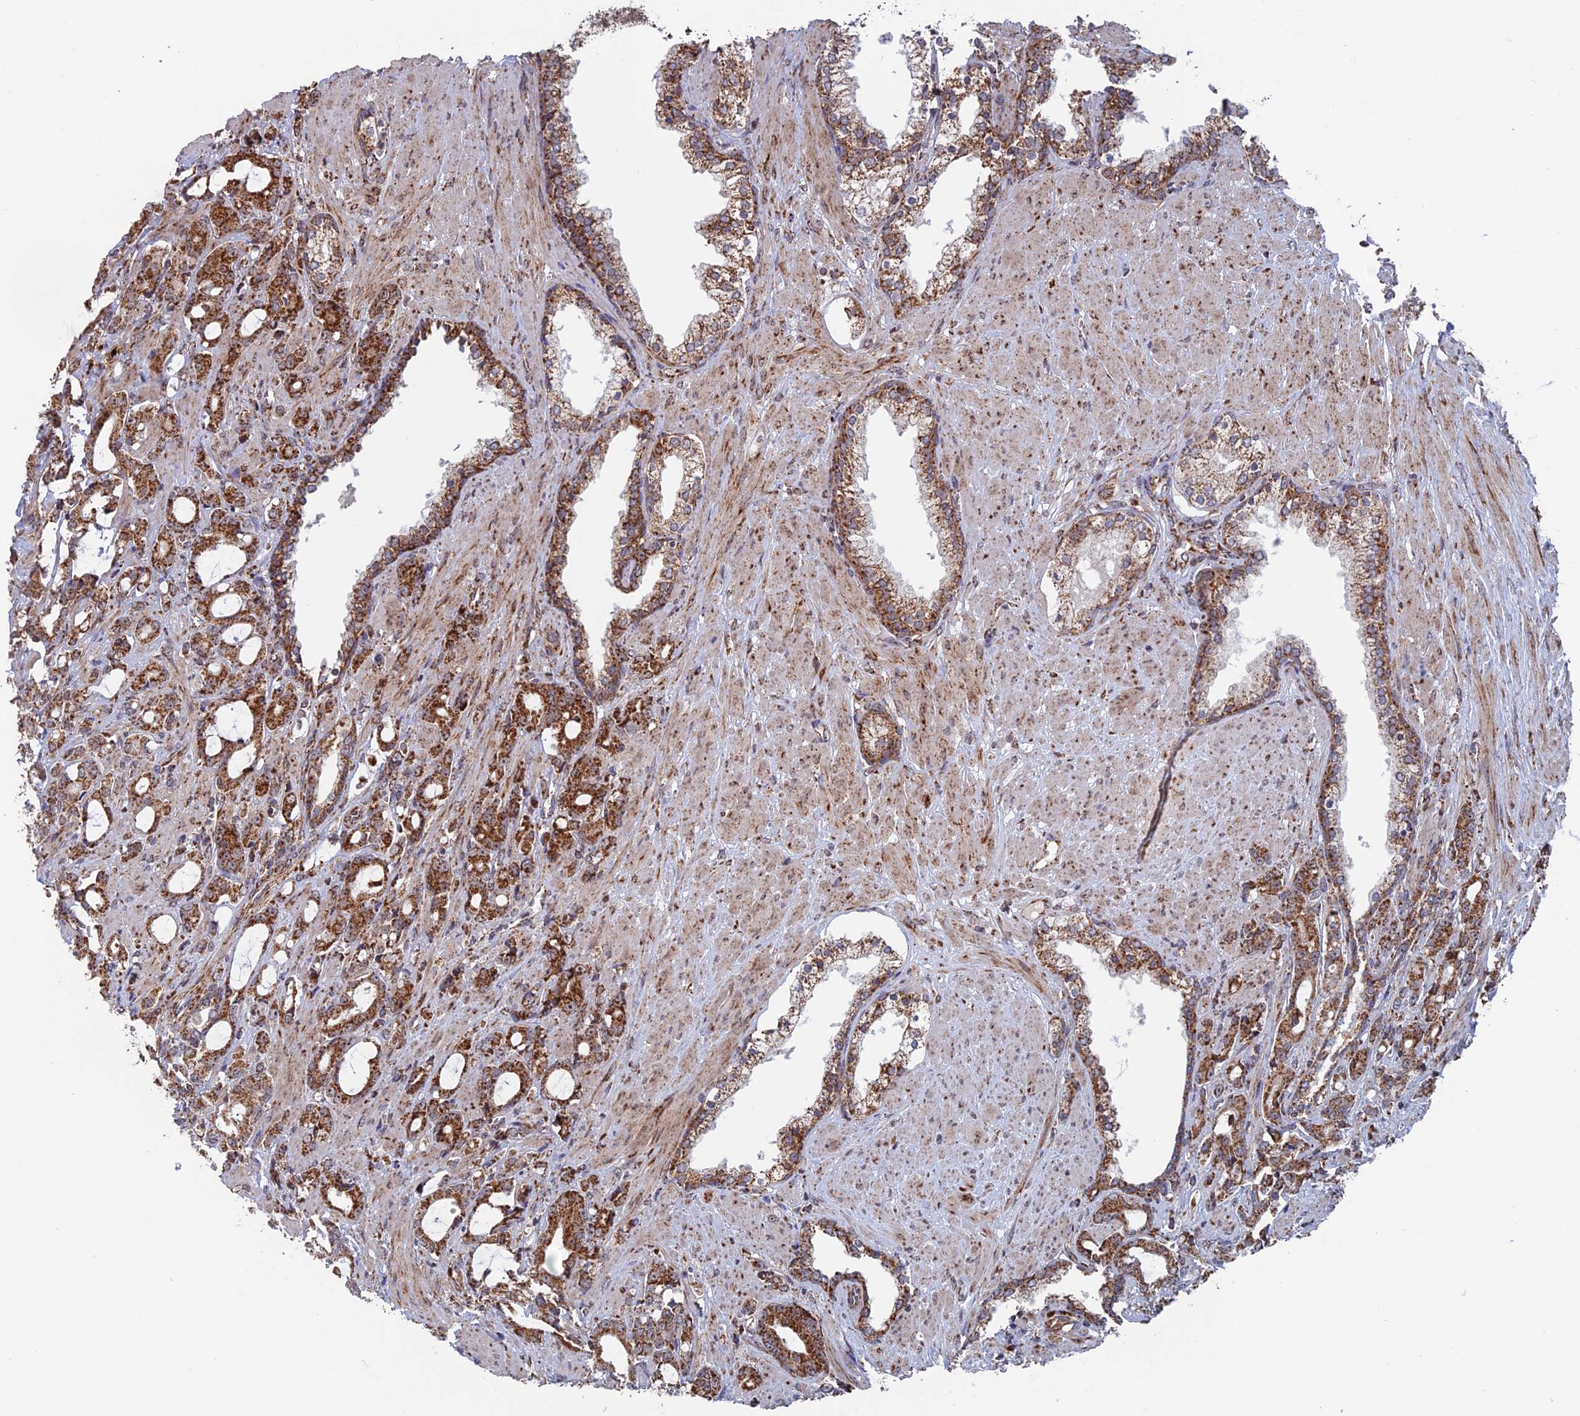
{"staining": {"intensity": "strong", "quantity": ">75%", "location": "cytoplasmic/membranous"}, "tissue": "prostate cancer", "cell_type": "Tumor cells", "image_type": "cancer", "snomed": [{"axis": "morphology", "description": "Adenocarcinoma, High grade"}, {"axis": "topography", "description": "Prostate"}], "caption": "Protein expression analysis of prostate cancer (high-grade adenocarcinoma) shows strong cytoplasmic/membranous positivity in about >75% of tumor cells.", "gene": "DTYMK", "patient": {"sex": "male", "age": 72}}